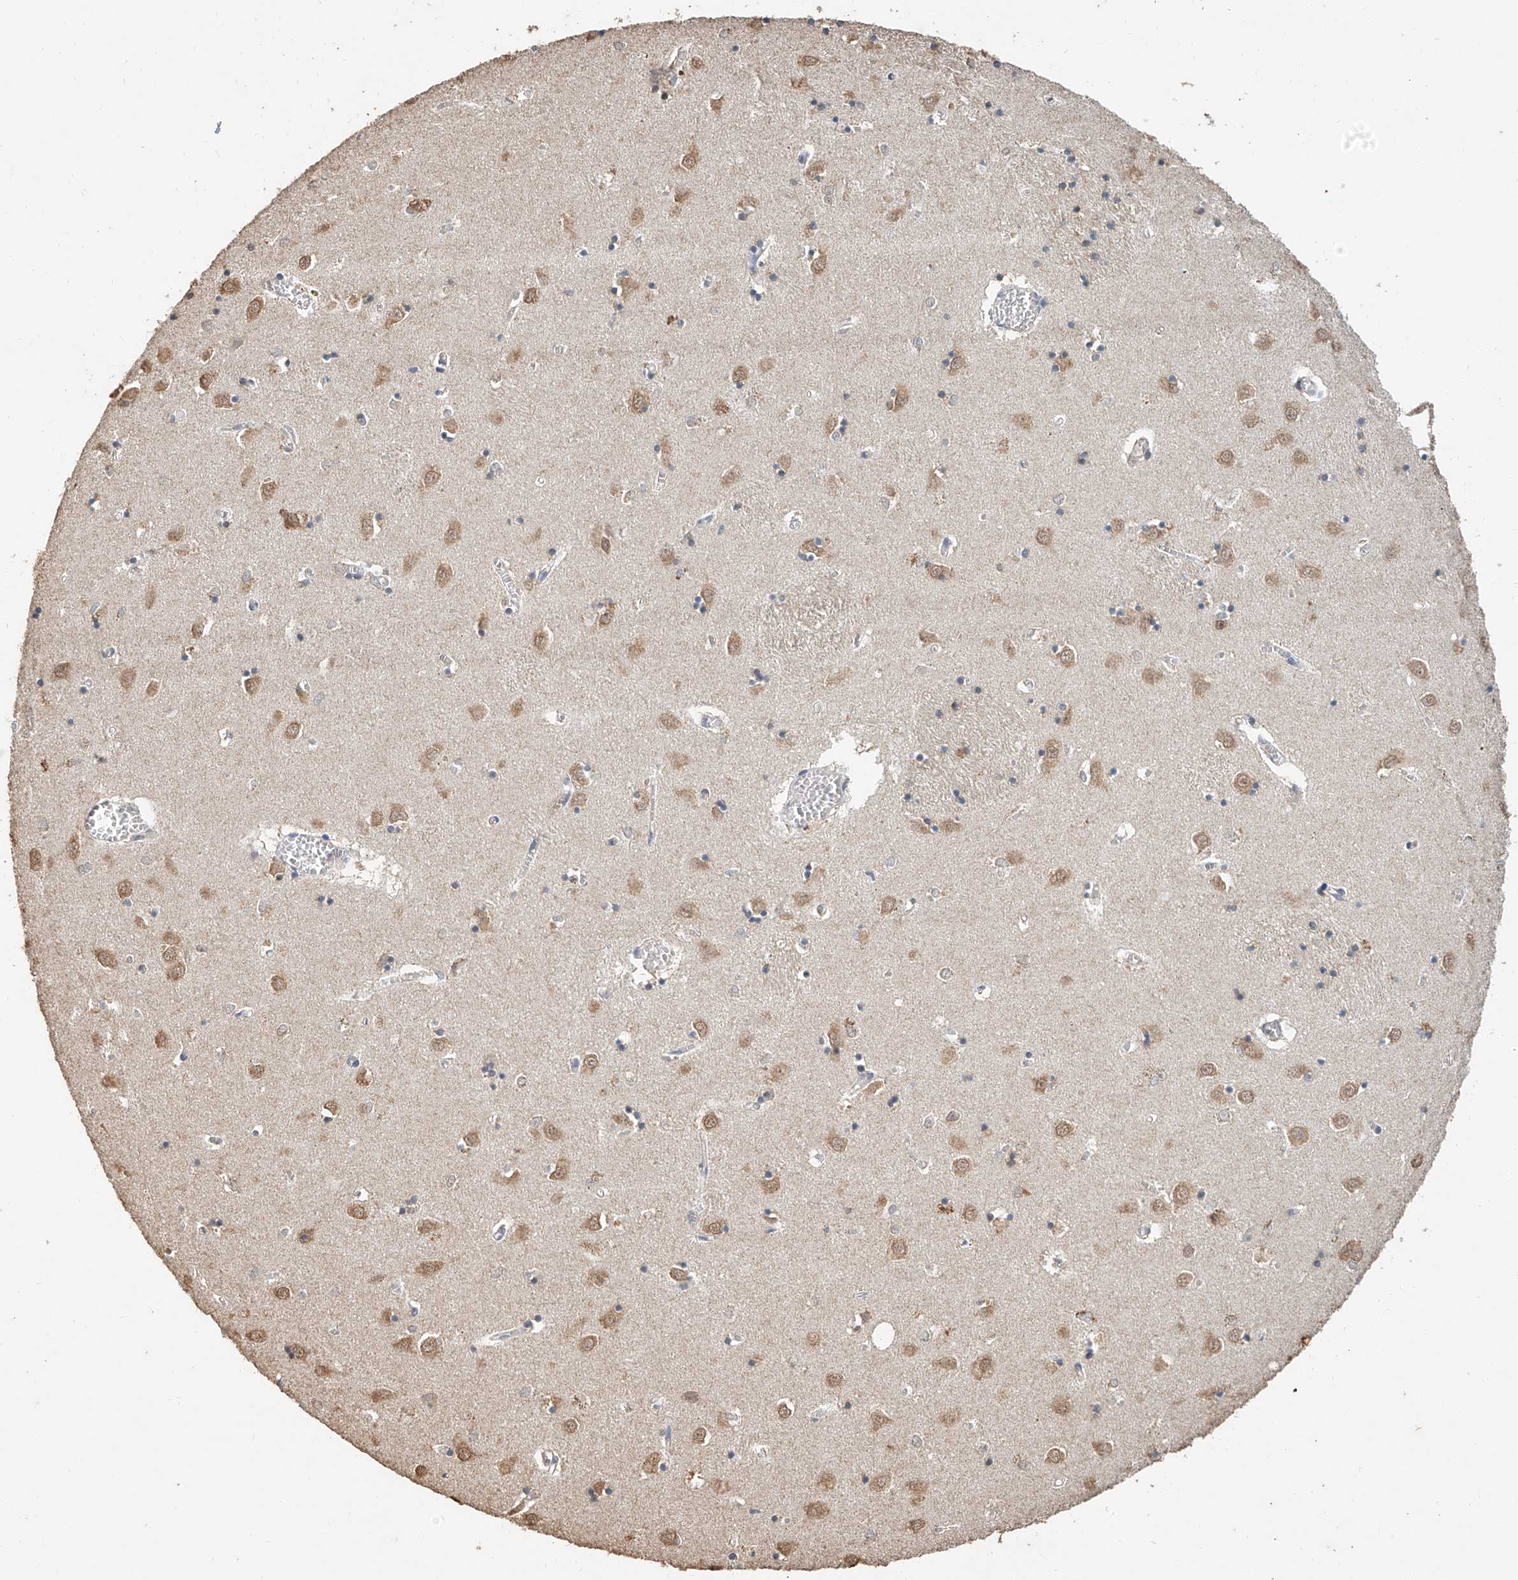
{"staining": {"intensity": "weak", "quantity": "25%-75%", "location": "cytoplasmic/membranous"}, "tissue": "caudate", "cell_type": "Glial cells", "image_type": "normal", "snomed": [{"axis": "morphology", "description": "Normal tissue, NOS"}, {"axis": "topography", "description": "Lateral ventricle wall"}], "caption": "A brown stain labels weak cytoplasmic/membranous staining of a protein in glial cells of benign human caudate.", "gene": "CERS4", "patient": {"sex": "male", "age": 70}}